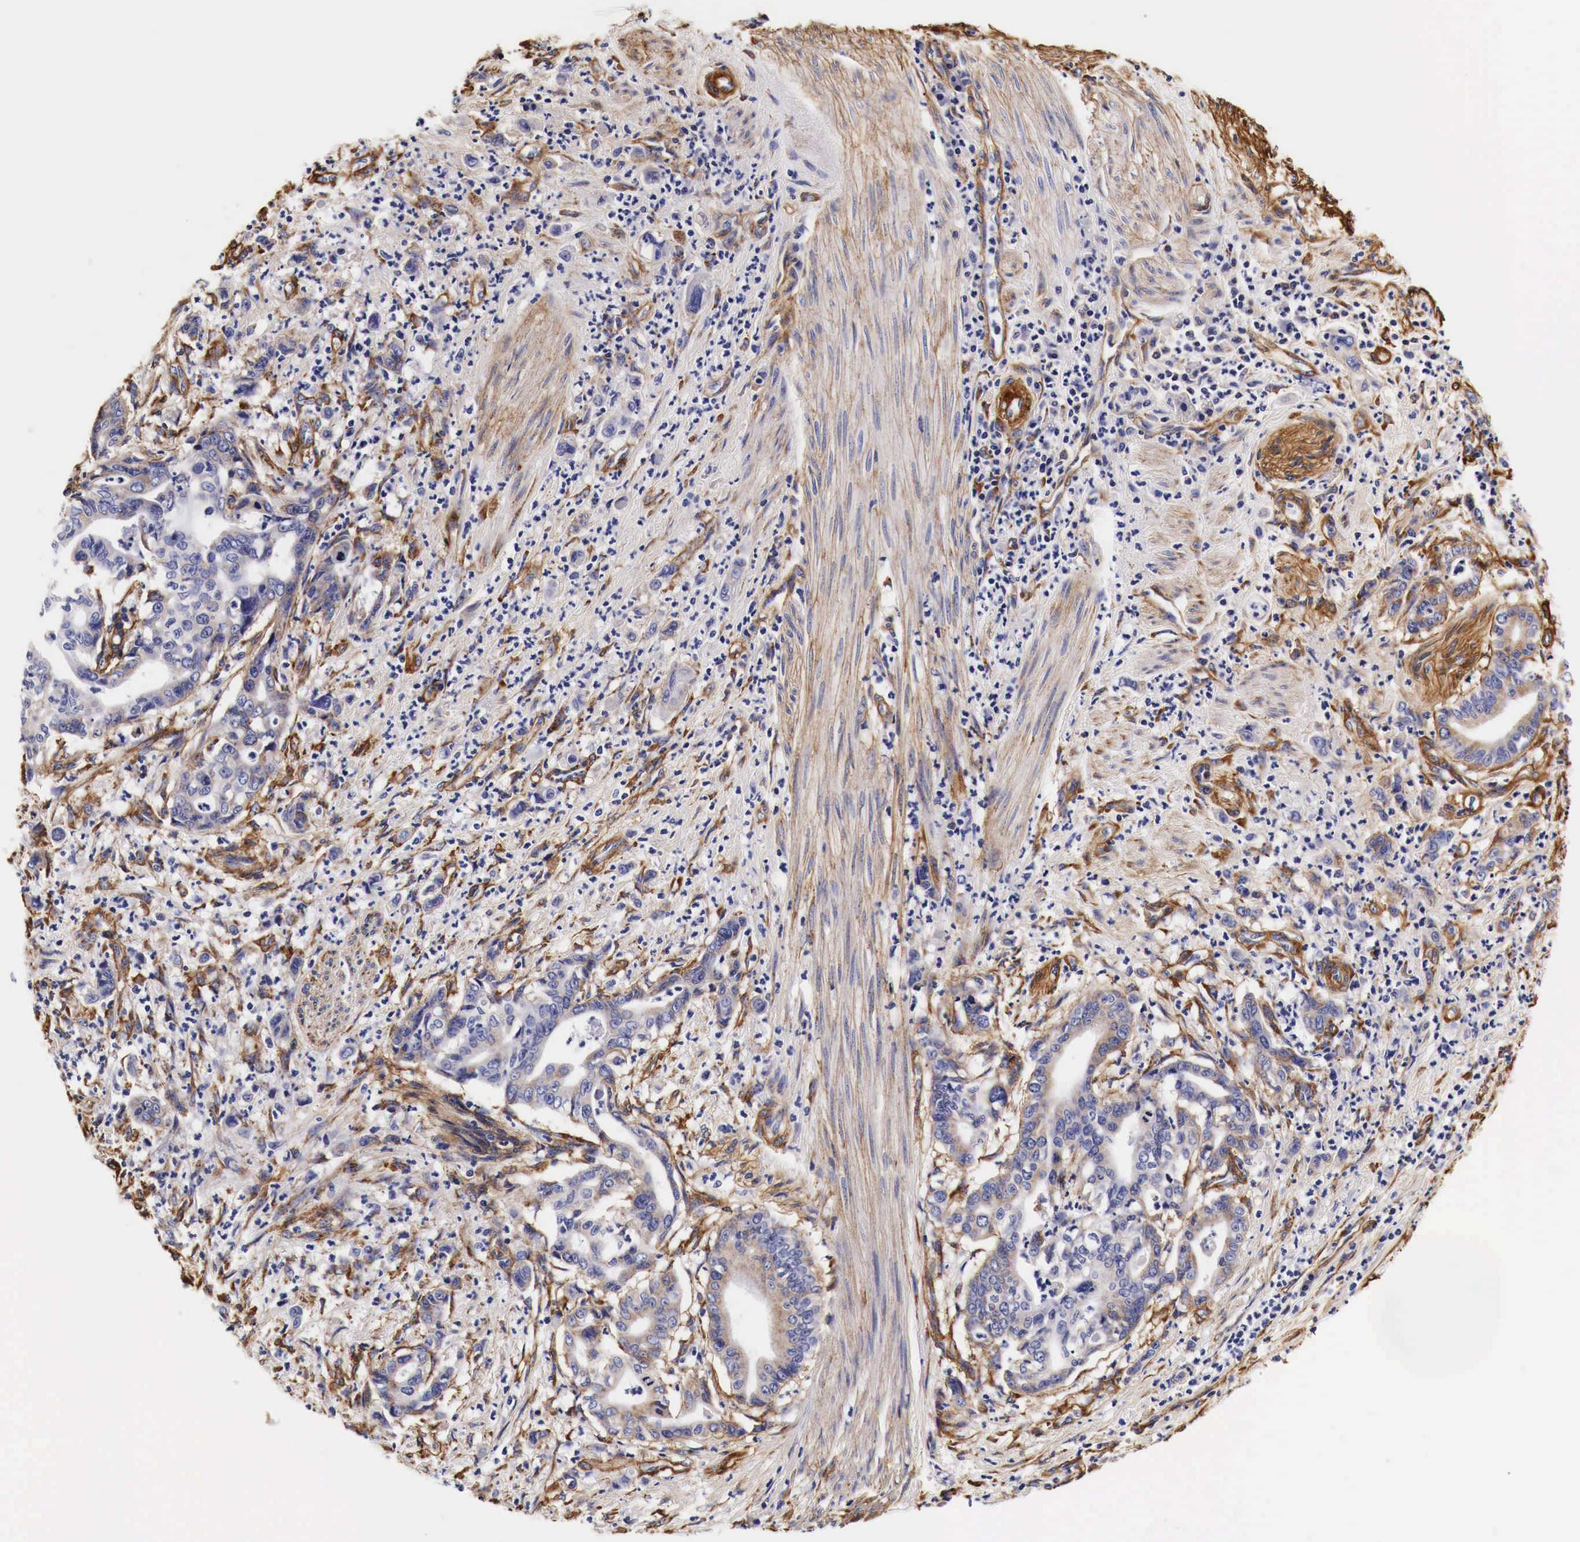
{"staining": {"intensity": "weak", "quantity": "25%-75%", "location": "cytoplasmic/membranous"}, "tissue": "stomach cancer", "cell_type": "Tumor cells", "image_type": "cancer", "snomed": [{"axis": "morphology", "description": "Adenocarcinoma, NOS"}, {"axis": "topography", "description": "Stomach"}], "caption": "The micrograph demonstrates immunohistochemical staining of stomach cancer (adenocarcinoma). There is weak cytoplasmic/membranous expression is present in about 25%-75% of tumor cells.", "gene": "LAMB2", "patient": {"sex": "female", "age": 76}}